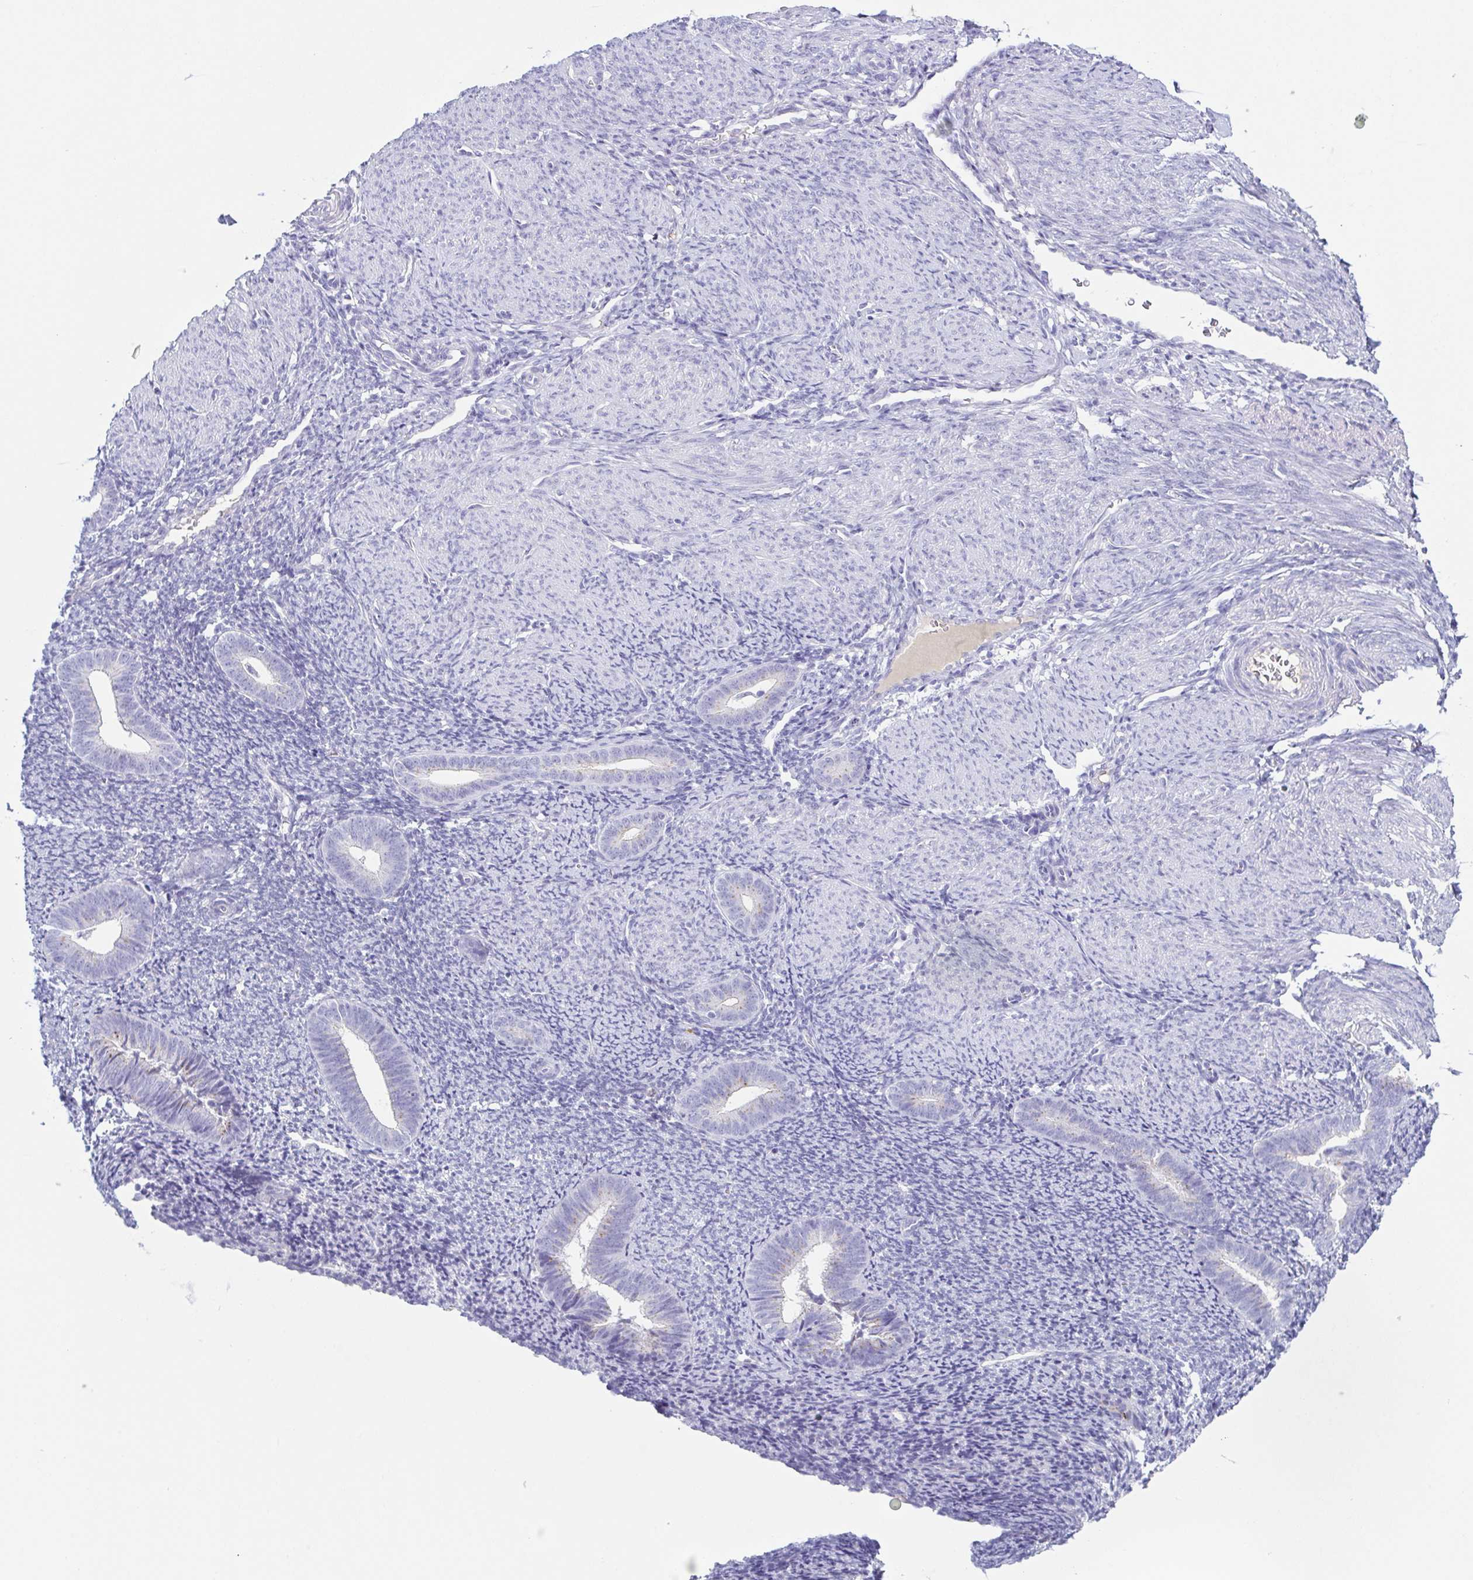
{"staining": {"intensity": "negative", "quantity": "none", "location": "none"}, "tissue": "endometrium", "cell_type": "Cells in endometrial stroma", "image_type": "normal", "snomed": [{"axis": "morphology", "description": "Normal tissue, NOS"}, {"axis": "topography", "description": "Endometrium"}], "caption": "Benign endometrium was stained to show a protein in brown. There is no significant staining in cells in endometrial stroma.", "gene": "LDLRAD1", "patient": {"sex": "female", "age": 39}}